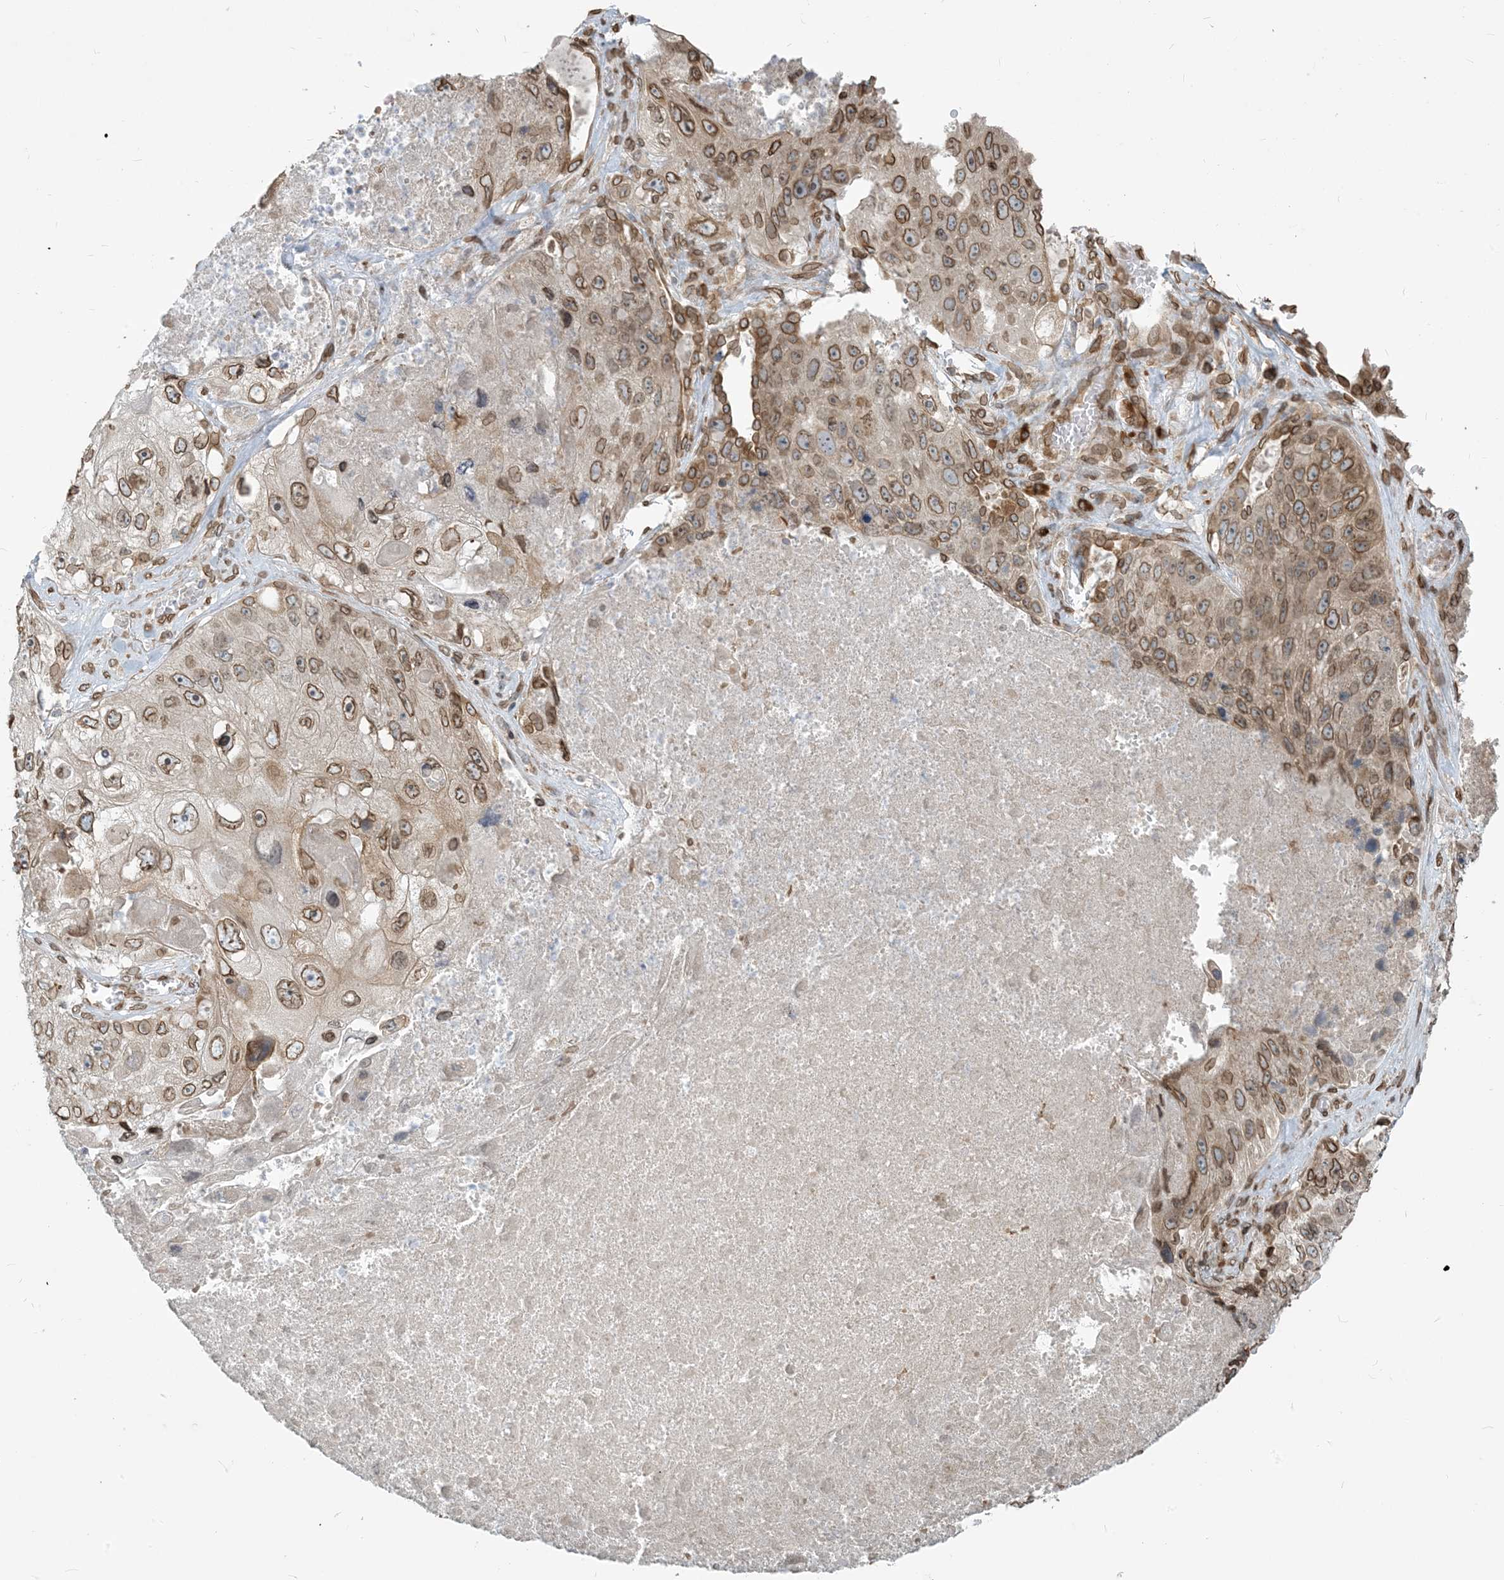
{"staining": {"intensity": "moderate", "quantity": ">75%", "location": "cytoplasmic/membranous,nuclear"}, "tissue": "lung cancer", "cell_type": "Tumor cells", "image_type": "cancer", "snomed": [{"axis": "morphology", "description": "Squamous cell carcinoma, NOS"}, {"axis": "topography", "description": "Lung"}], "caption": "The immunohistochemical stain highlights moderate cytoplasmic/membranous and nuclear expression in tumor cells of lung cancer (squamous cell carcinoma) tissue.", "gene": "WWP1", "patient": {"sex": "male", "age": 61}}